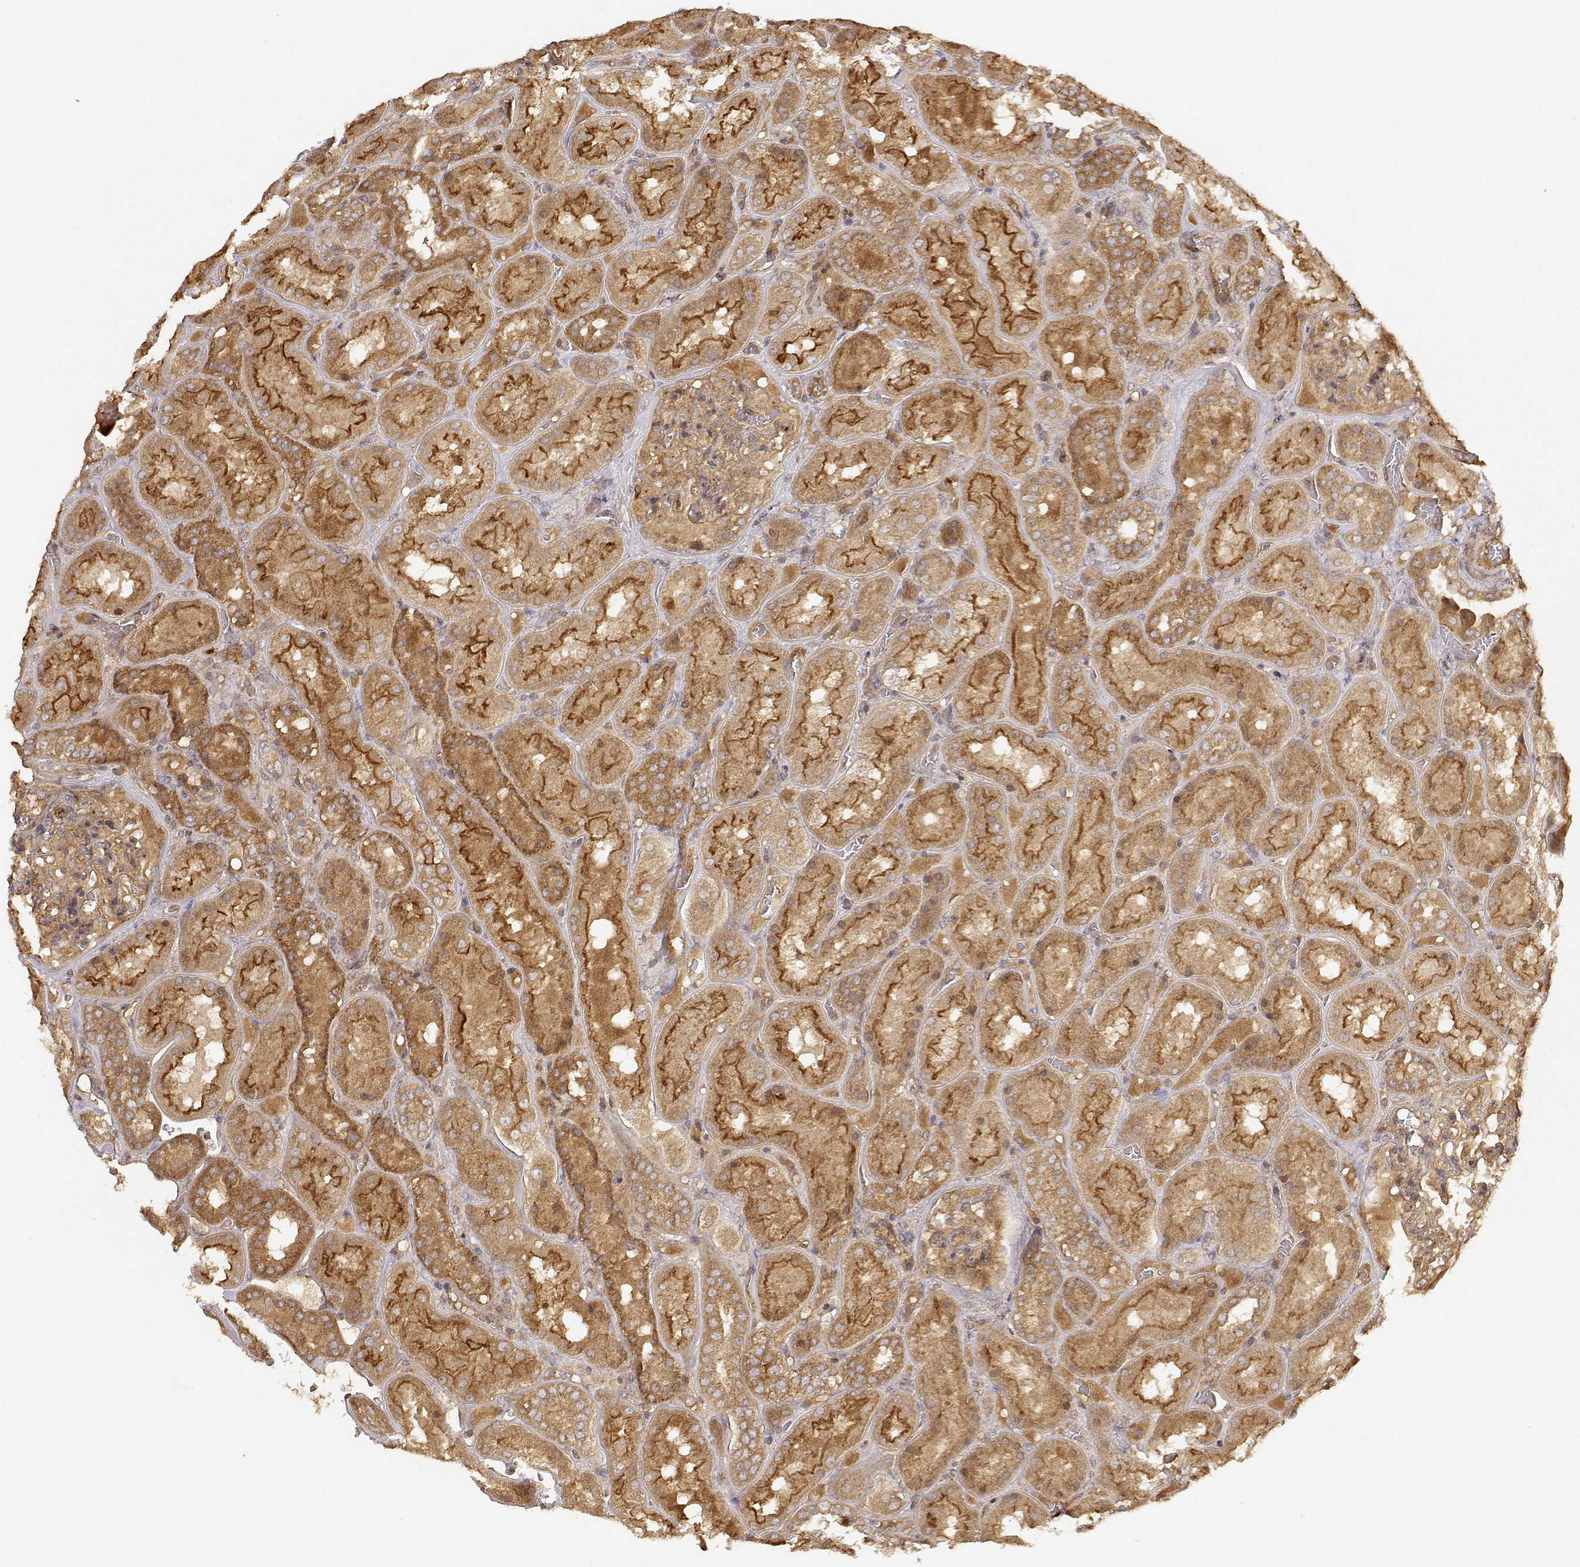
{"staining": {"intensity": "moderate", "quantity": ">75%", "location": "cytoplasmic/membranous"}, "tissue": "kidney", "cell_type": "Cells in glomeruli", "image_type": "normal", "snomed": [{"axis": "morphology", "description": "Normal tissue, NOS"}, {"axis": "topography", "description": "Kidney"}], "caption": "About >75% of cells in glomeruli in unremarkable human kidney exhibit moderate cytoplasmic/membranous protein staining as visualized by brown immunohistochemical staining.", "gene": "CDK5RAP2", "patient": {"sex": "male", "age": 73}}